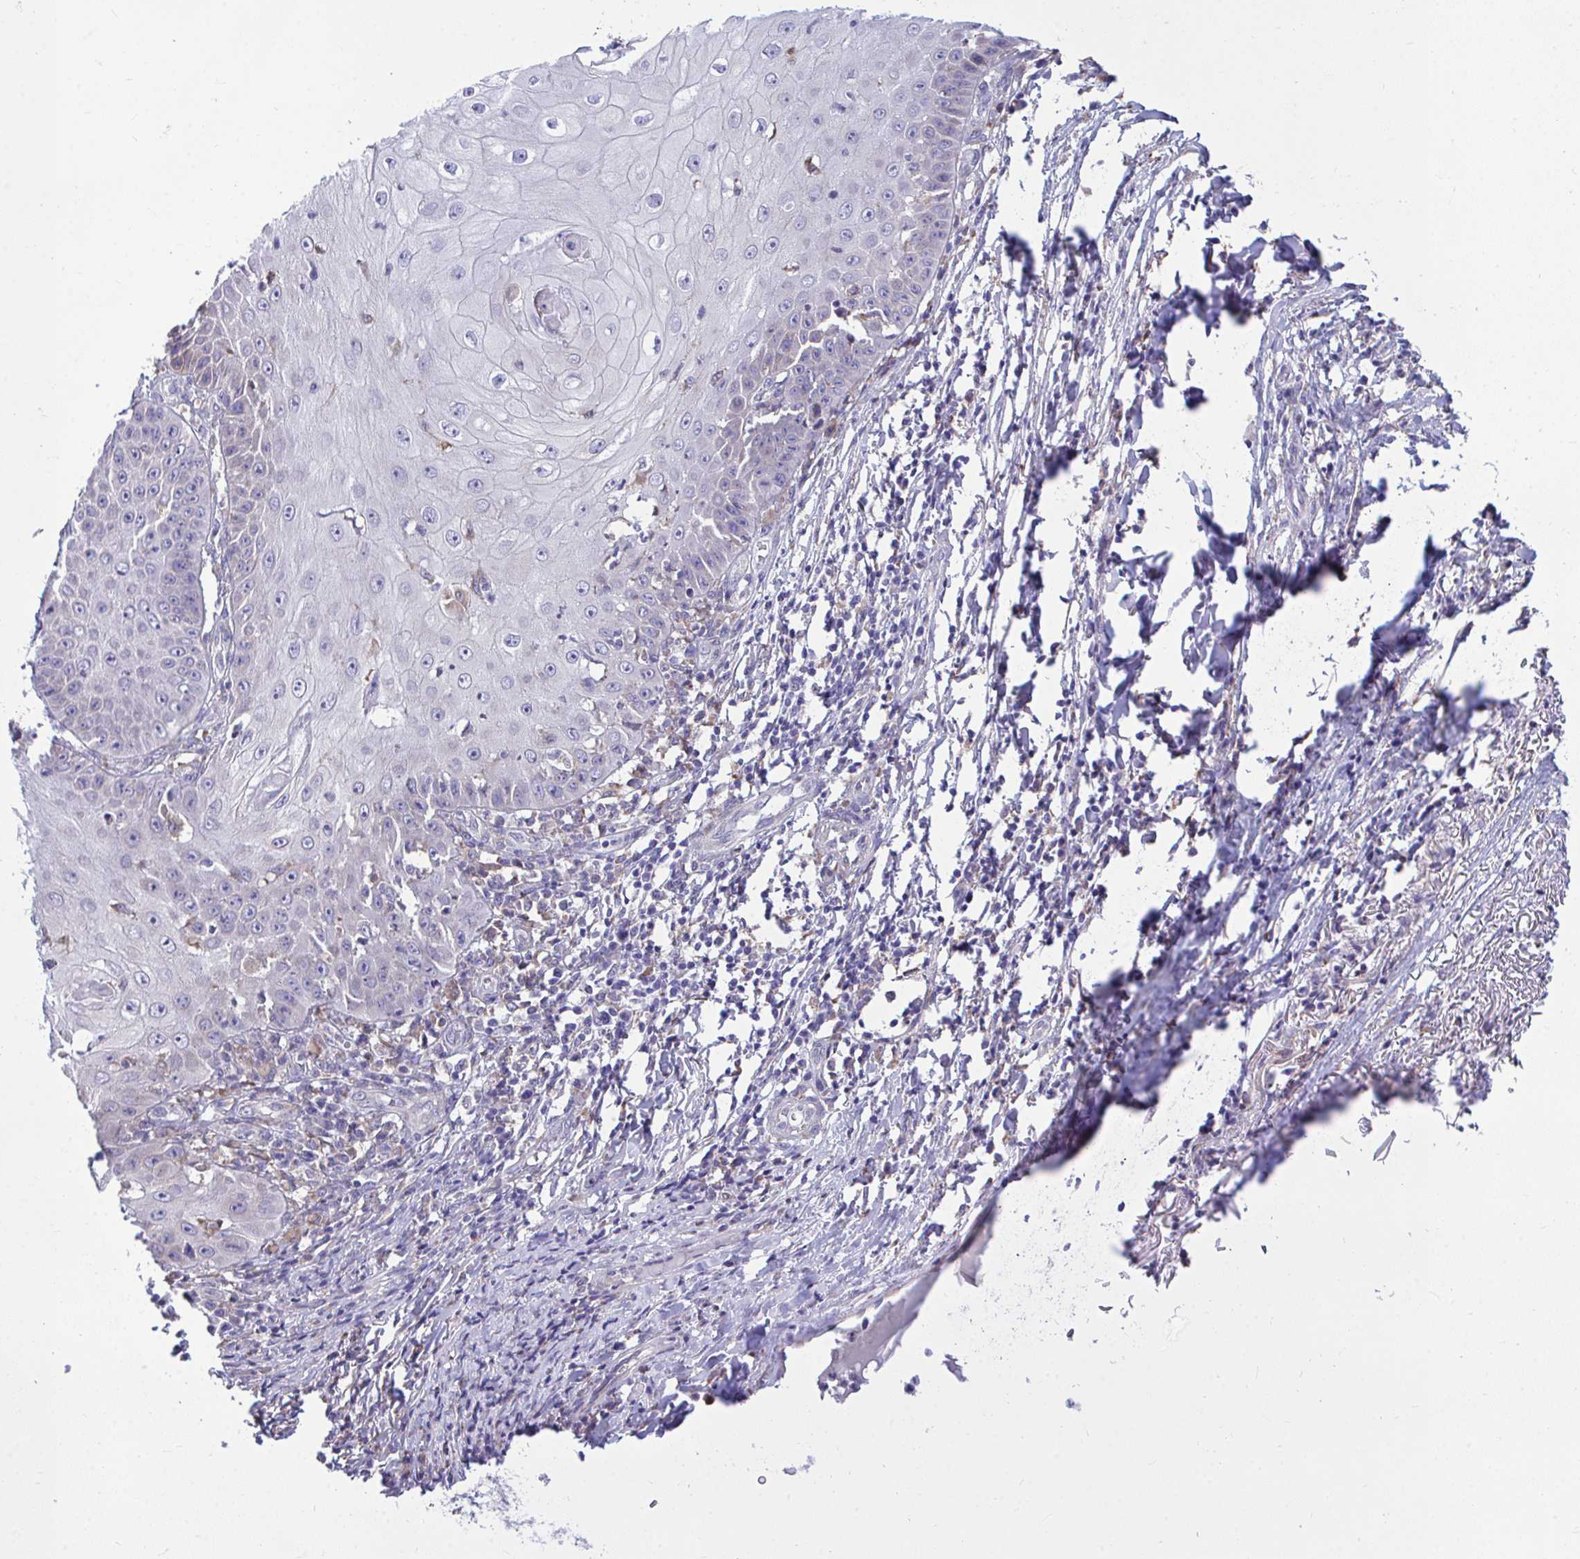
{"staining": {"intensity": "negative", "quantity": "none", "location": "none"}, "tissue": "skin cancer", "cell_type": "Tumor cells", "image_type": "cancer", "snomed": [{"axis": "morphology", "description": "Squamous cell carcinoma, NOS"}, {"axis": "topography", "description": "Skin"}], "caption": "Immunohistochemistry (IHC) photomicrograph of neoplastic tissue: skin squamous cell carcinoma stained with DAB demonstrates no significant protein staining in tumor cells.", "gene": "PIGK", "patient": {"sex": "male", "age": 70}}